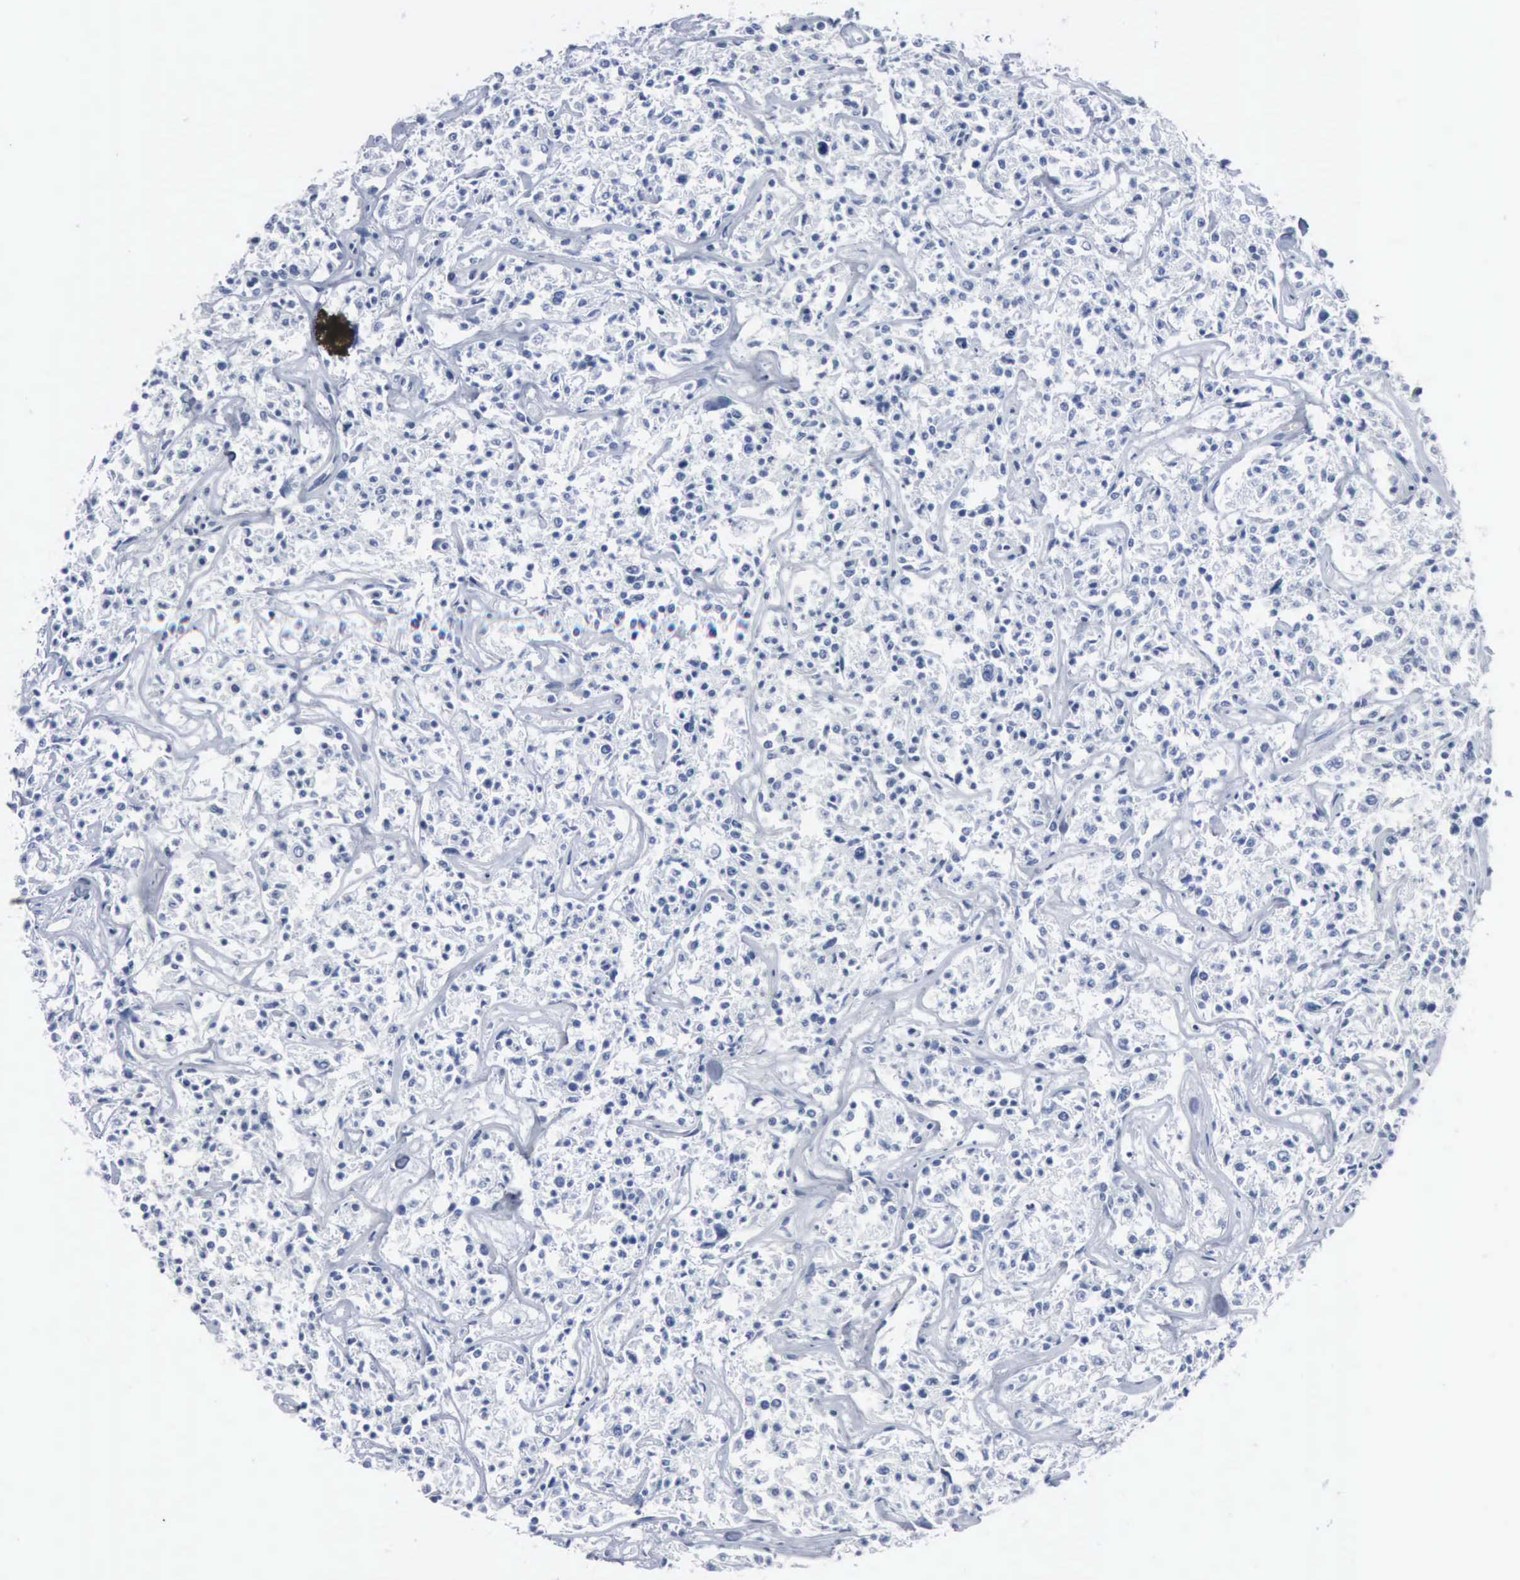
{"staining": {"intensity": "negative", "quantity": "none", "location": "none"}, "tissue": "lymphoma", "cell_type": "Tumor cells", "image_type": "cancer", "snomed": [{"axis": "morphology", "description": "Malignant lymphoma, non-Hodgkin's type, Low grade"}, {"axis": "topography", "description": "Small intestine"}], "caption": "This is an IHC image of human malignant lymphoma, non-Hodgkin's type (low-grade). There is no positivity in tumor cells.", "gene": "DMD", "patient": {"sex": "female", "age": 59}}